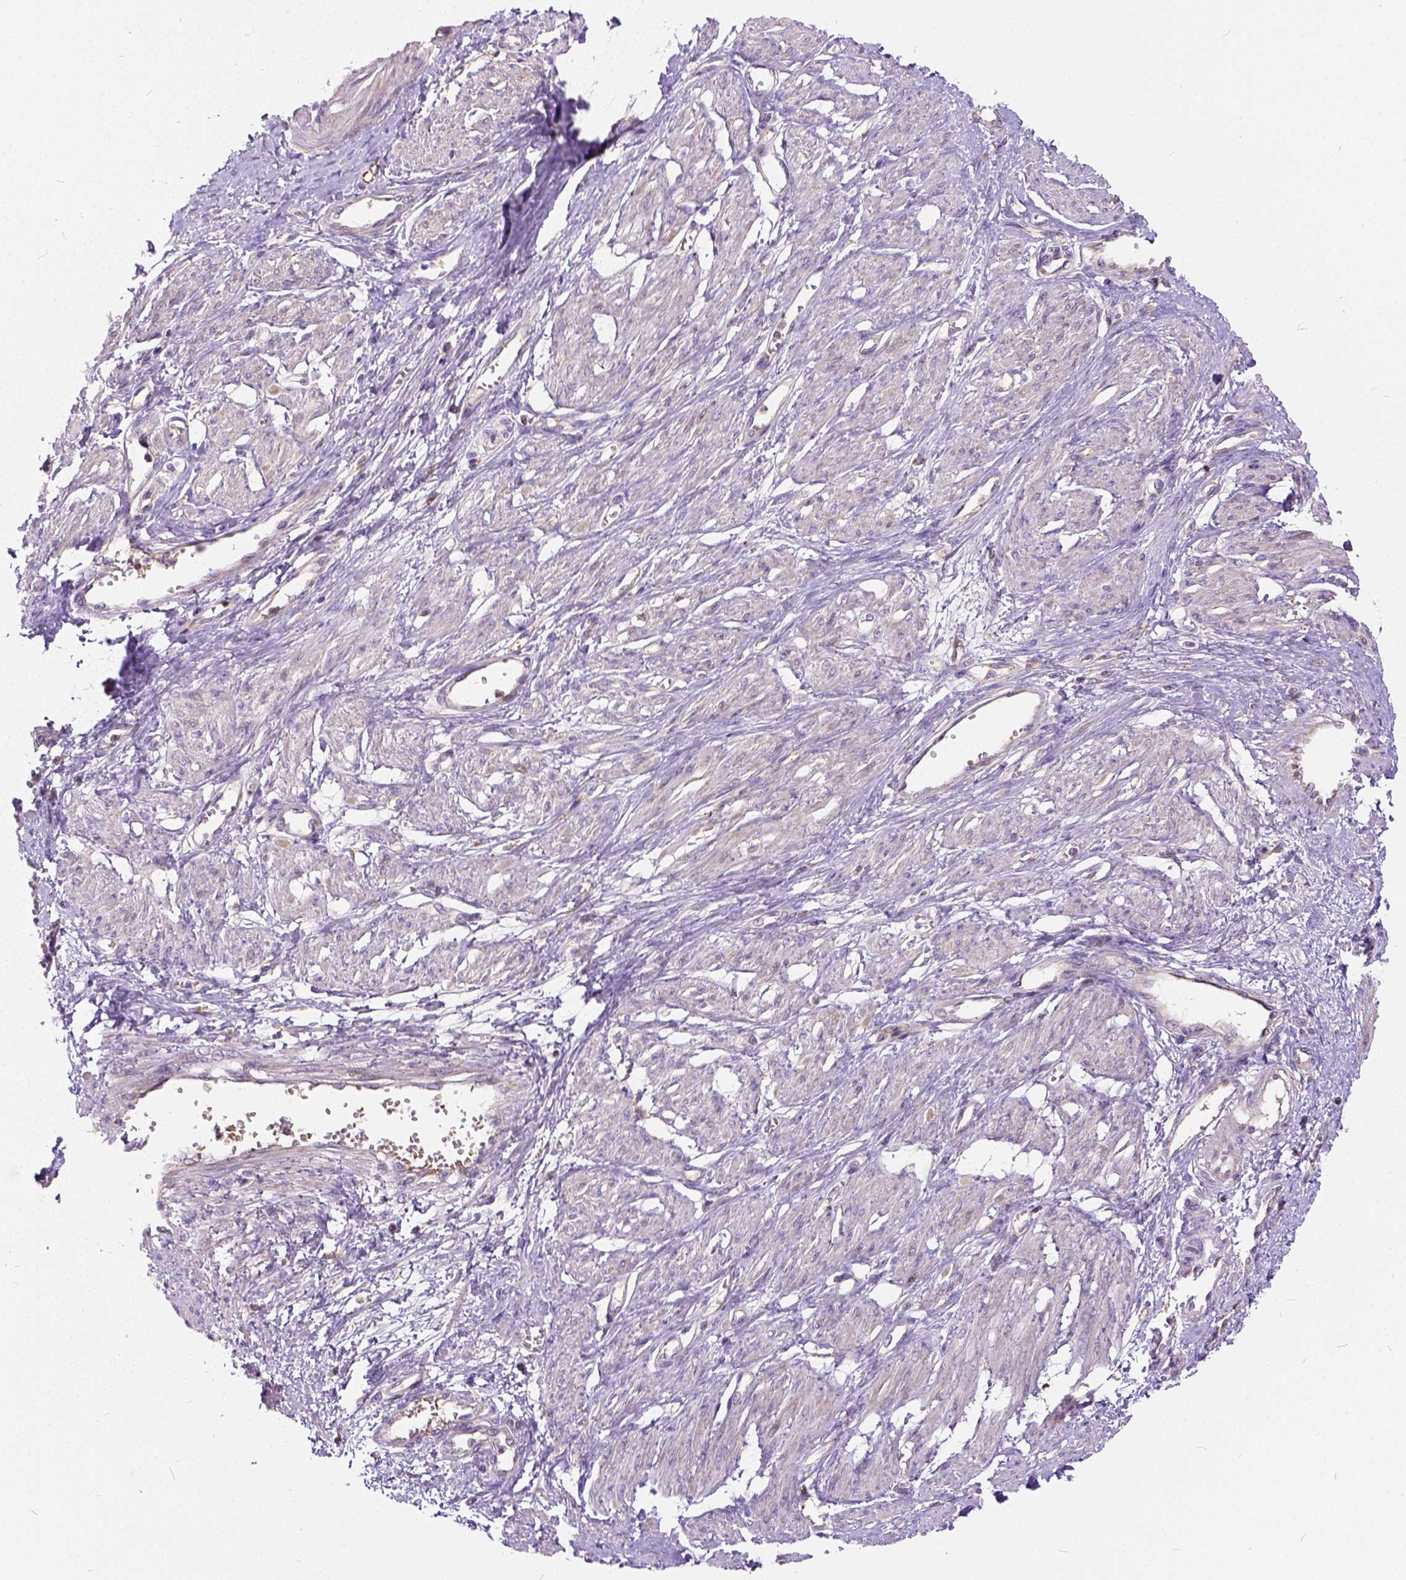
{"staining": {"intensity": "negative", "quantity": "none", "location": "none"}, "tissue": "smooth muscle", "cell_type": "Smooth muscle cells", "image_type": "normal", "snomed": [{"axis": "morphology", "description": "Normal tissue, NOS"}, {"axis": "topography", "description": "Smooth muscle"}, {"axis": "topography", "description": "Uterus"}], "caption": "This is a photomicrograph of immunohistochemistry staining of benign smooth muscle, which shows no staining in smooth muscle cells.", "gene": "CADM4", "patient": {"sex": "female", "age": 39}}